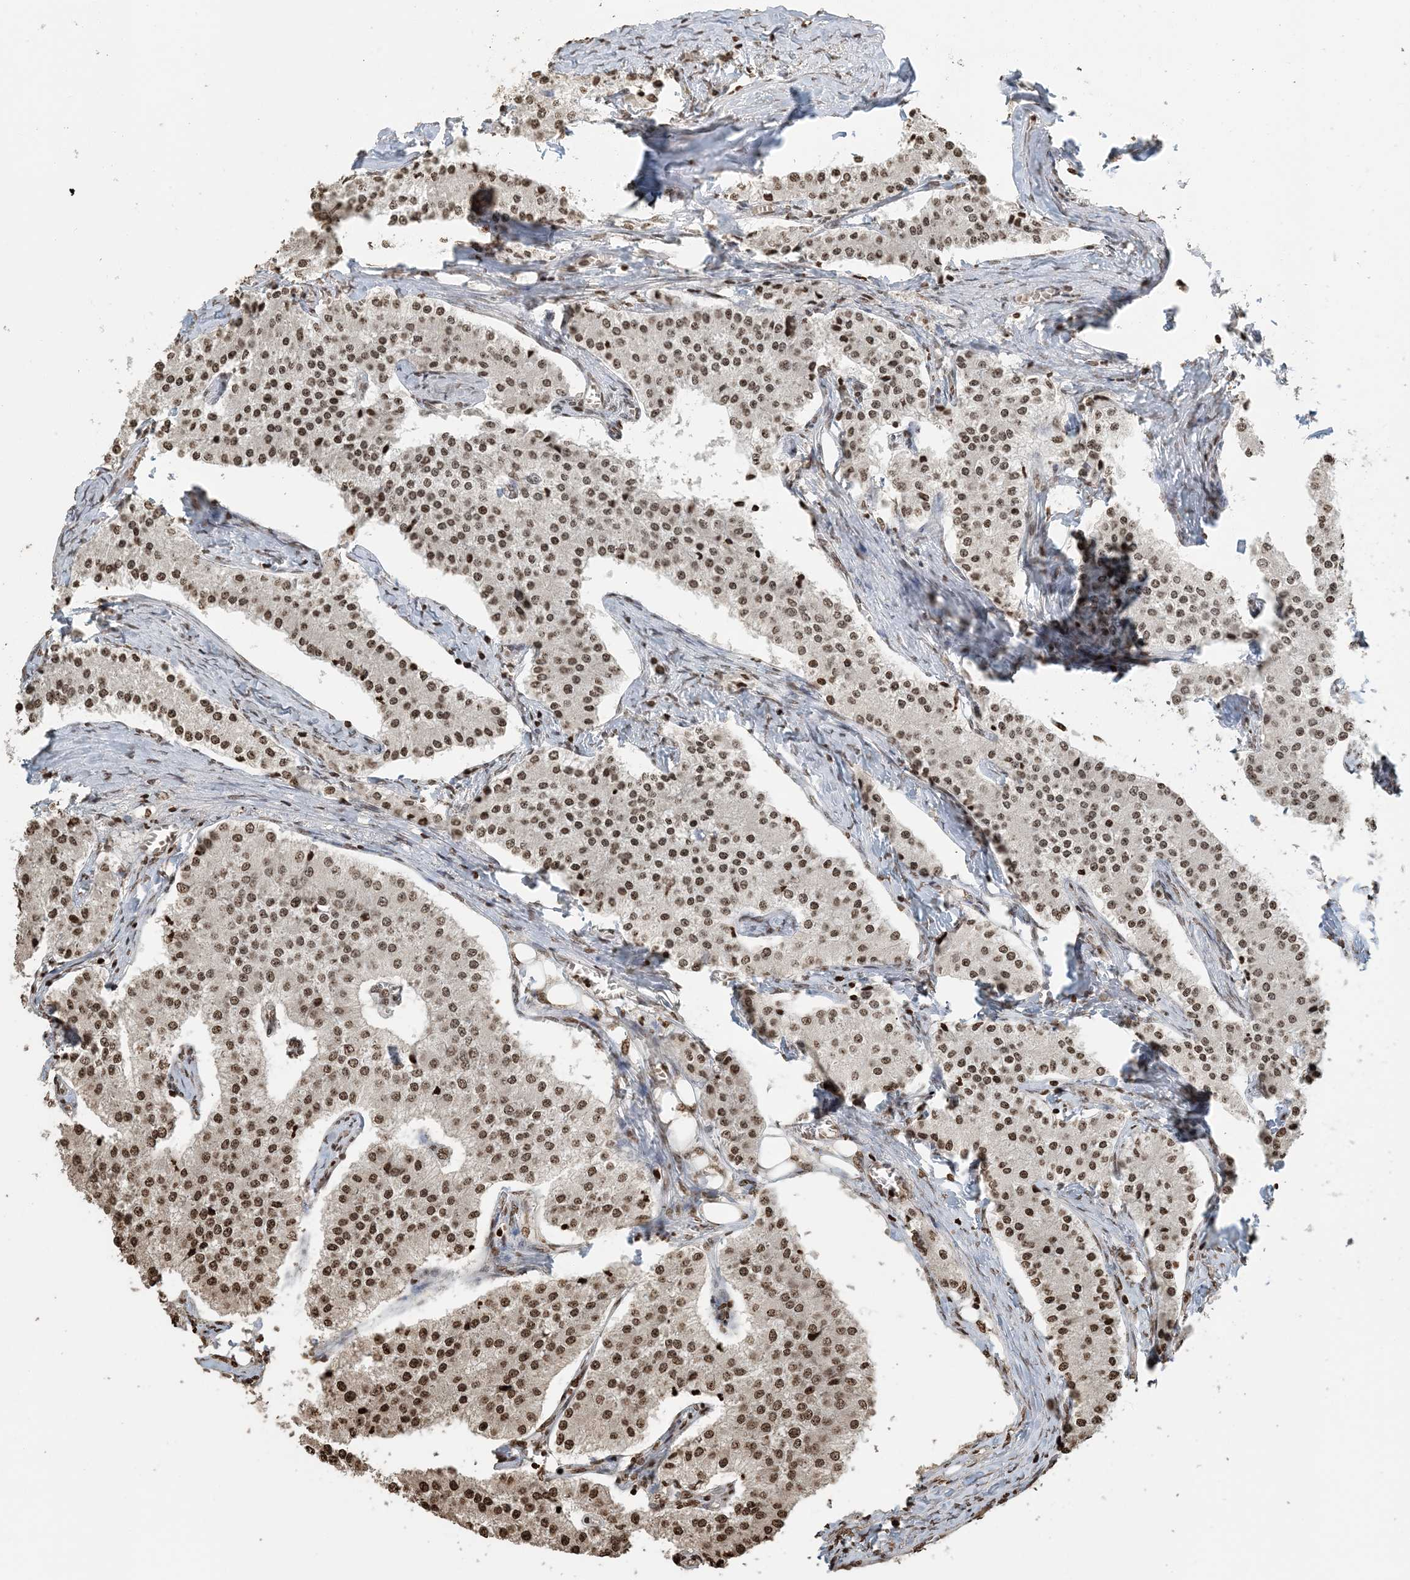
{"staining": {"intensity": "moderate", "quantity": ">75%", "location": "nuclear"}, "tissue": "carcinoid", "cell_type": "Tumor cells", "image_type": "cancer", "snomed": [{"axis": "morphology", "description": "Carcinoid, malignant, NOS"}, {"axis": "topography", "description": "Colon"}], "caption": "The image shows immunohistochemical staining of carcinoid (malignant). There is moderate nuclear staining is identified in approximately >75% of tumor cells.", "gene": "H3-3B", "patient": {"sex": "female", "age": 52}}